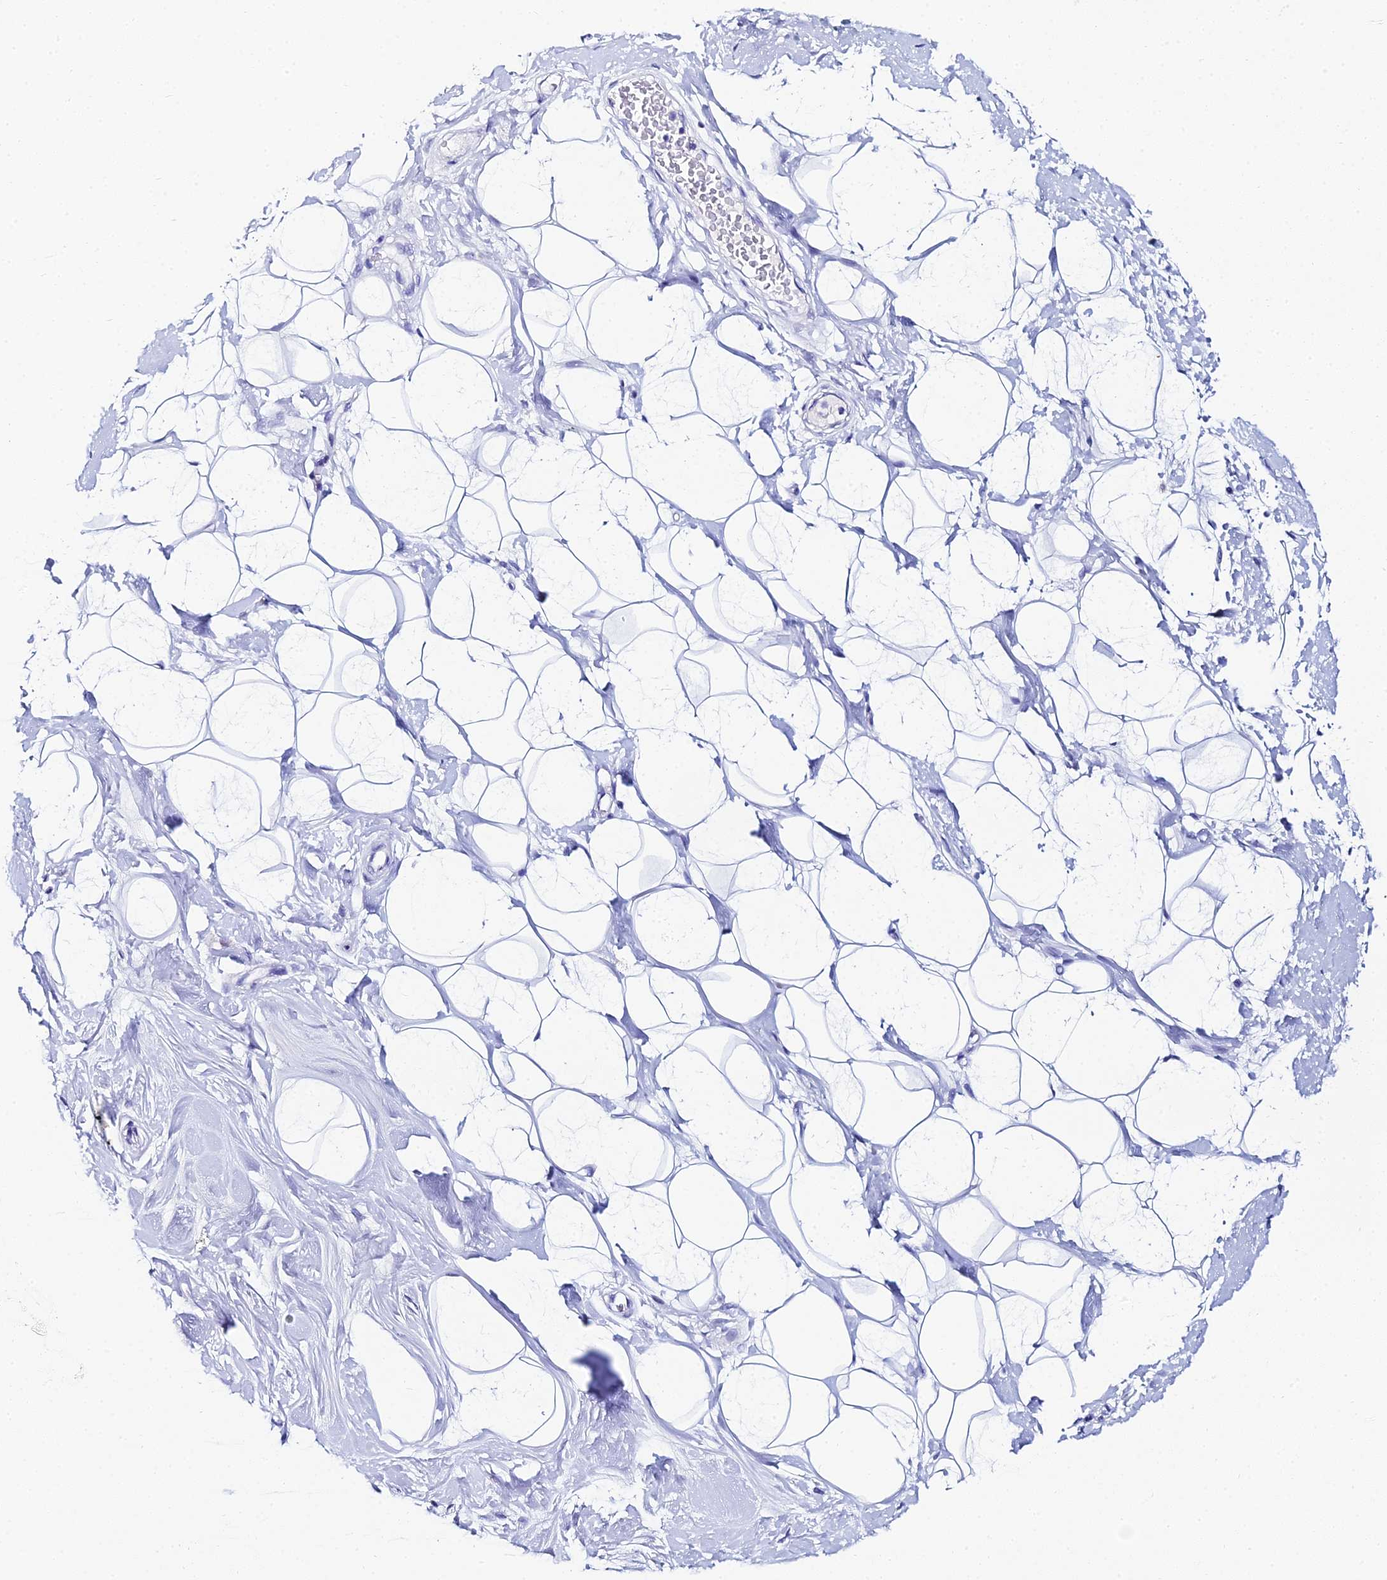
{"staining": {"intensity": "negative", "quantity": "none", "location": "none"}, "tissue": "adipose tissue", "cell_type": "Adipocytes", "image_type": "normal", "snomed": [{"axis": "morphology", "description": "Normal tissue, NOS"}, {"axis": "topography", "description": "Breast"}], "caption": "IHC micrograph of unremarkable human adipose tissue stained for a protein (brown), which reveals no positivity in adipocytes. Nuclei are stained in blue.", "gene": "HSPA1L", "patient": {"sex": "female", "age": 26}}